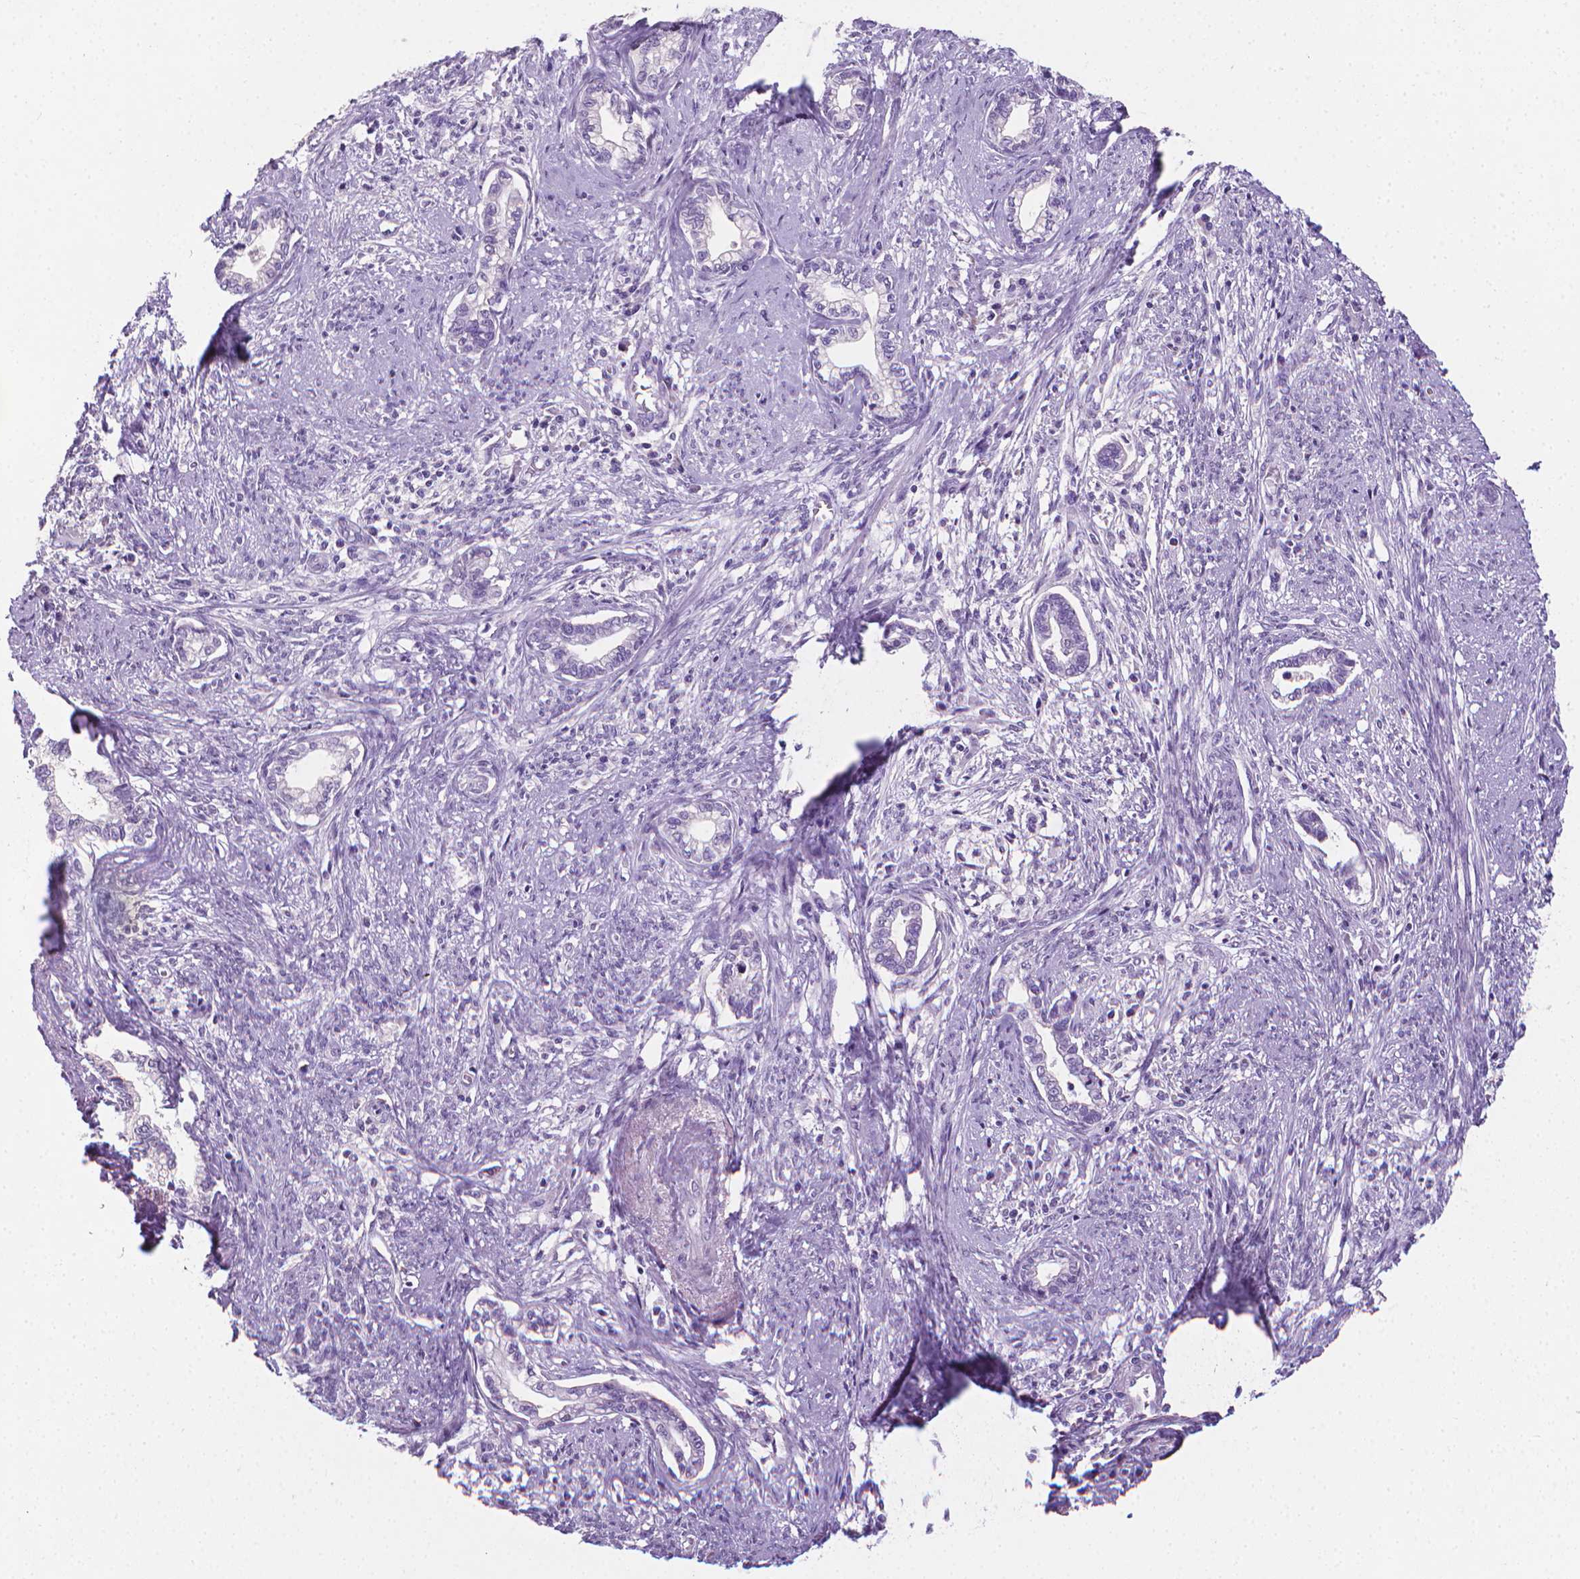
{"staining": {"intensity": "negative", "quantity": "none", "location": "none"}, "tissue": "cervical cancer", "cell_type": "Tumor cells", "image_type": "cancer", "snomed": [{"axis": "morphology", "description": "Adenocarcinoma, NOS"}, {"axis": "topography", "description": "Cervix"}], "caption": "Tumor cells are negative for brown protein staining in cervical adenocarcinoma.", "gene": "XPNPEP2", "patient": {"sex": "female", "age": 62}}